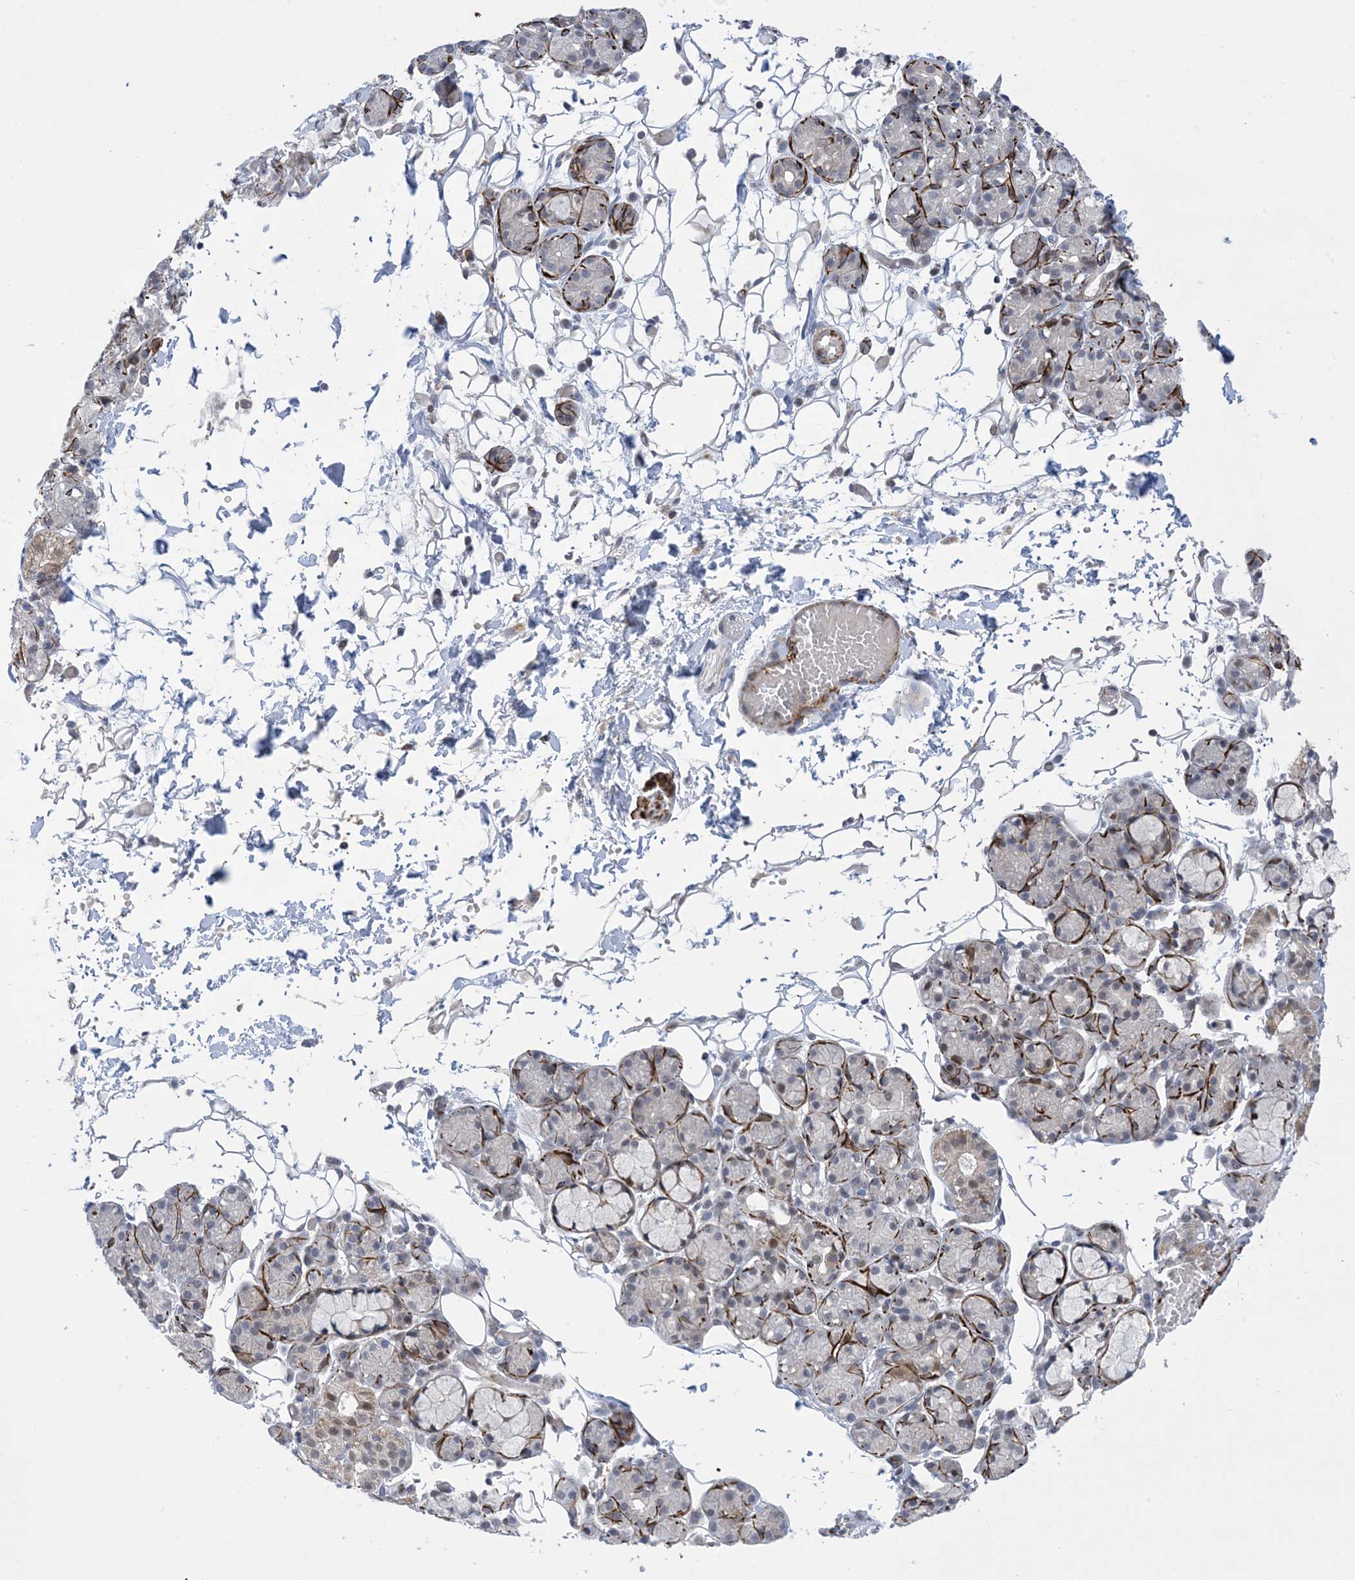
{"staining": {"intensity": "moderate", "quantity": "<25%", "location": "nuclear"}, "tissue": "salivary gland", "cell_type": "Glandular cells", "image_type": "normal", "snomed": [{"axis": "morphology", "description": "Normal tissue, NOS"}, {"axis": "topography", "description": "Salivary gland"}], "caption": "Immunohistochemical staining of unremarkable salivary gland demonstrates low levels of moderate nuclear expression in about <25% of glandular cells. Ihc stains the protein in brown and the nuclei are stained blue.", "gene": "ZNF8", "patient": {"sex": "male", "age": 63}}